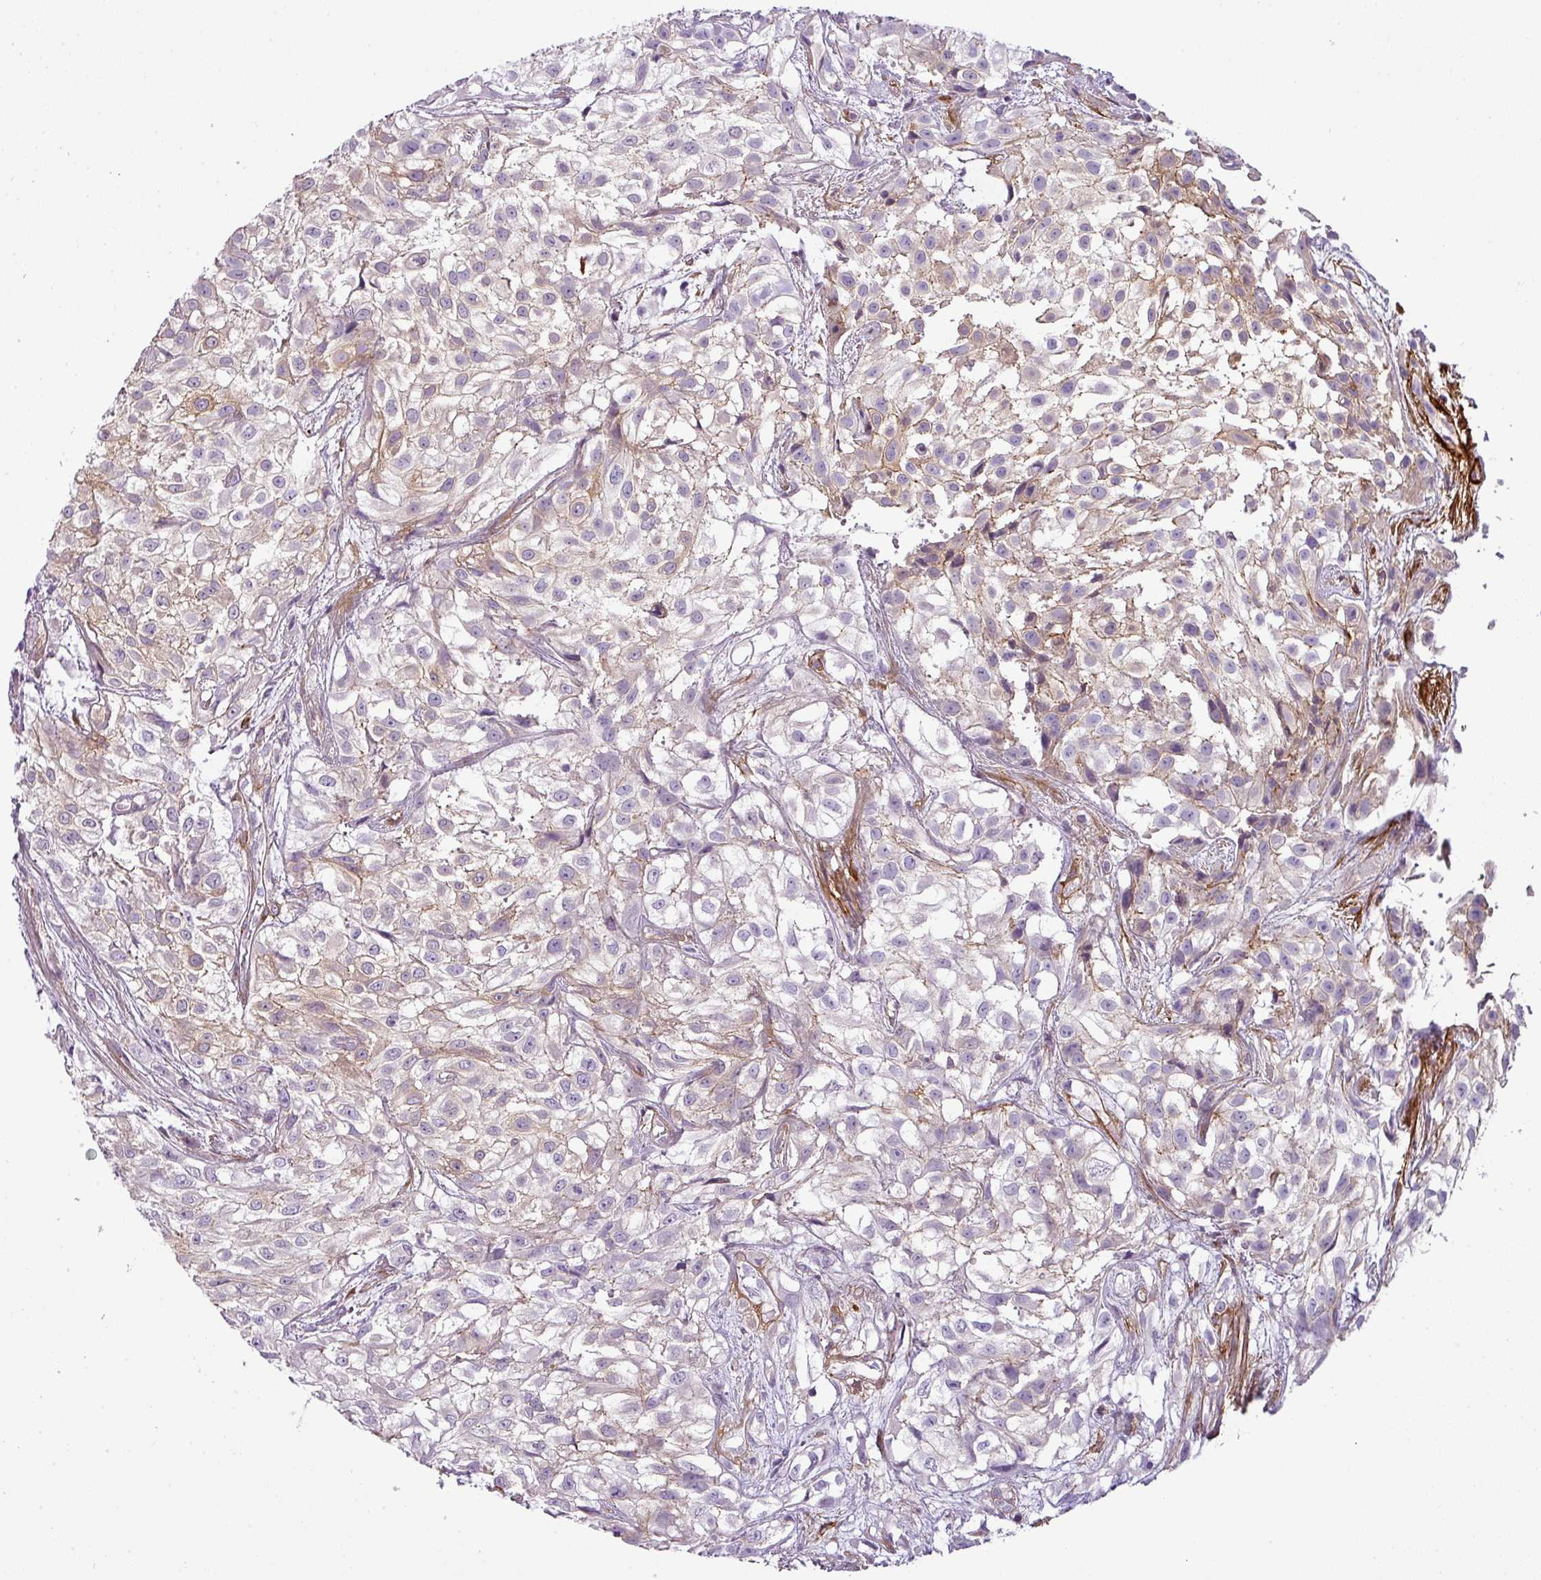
{"staining": {"intensity": "moderate", "quantity": "<25%", "location": "cytoplasmic/membranous"}, "tissue": "urothelial cancer", "cell_type": "Tumor cells", "image_type": "cancer", "snomed": [{"axis": "morphology", "description": "Urothelial carcinoma, High grade"}, {"axis": "topography", "description": "Urinary bladder"}], "caption": "Immunohistochemistry staining of high-grade urothelial carcinoma, which displays low levels of moderate cytoplasmic/membranous expression in approximately <25% of tumor cells indicating moderate cytoplasmic/membranous protein staining. The staining was performed using DAB (3,3'-diaminobenzidine) (brown) for protein detection and nuclei were counterstained in hematoxylin (blue).", "gene": "PARD6G", "patient": {"sex": "male", "age": 56}}